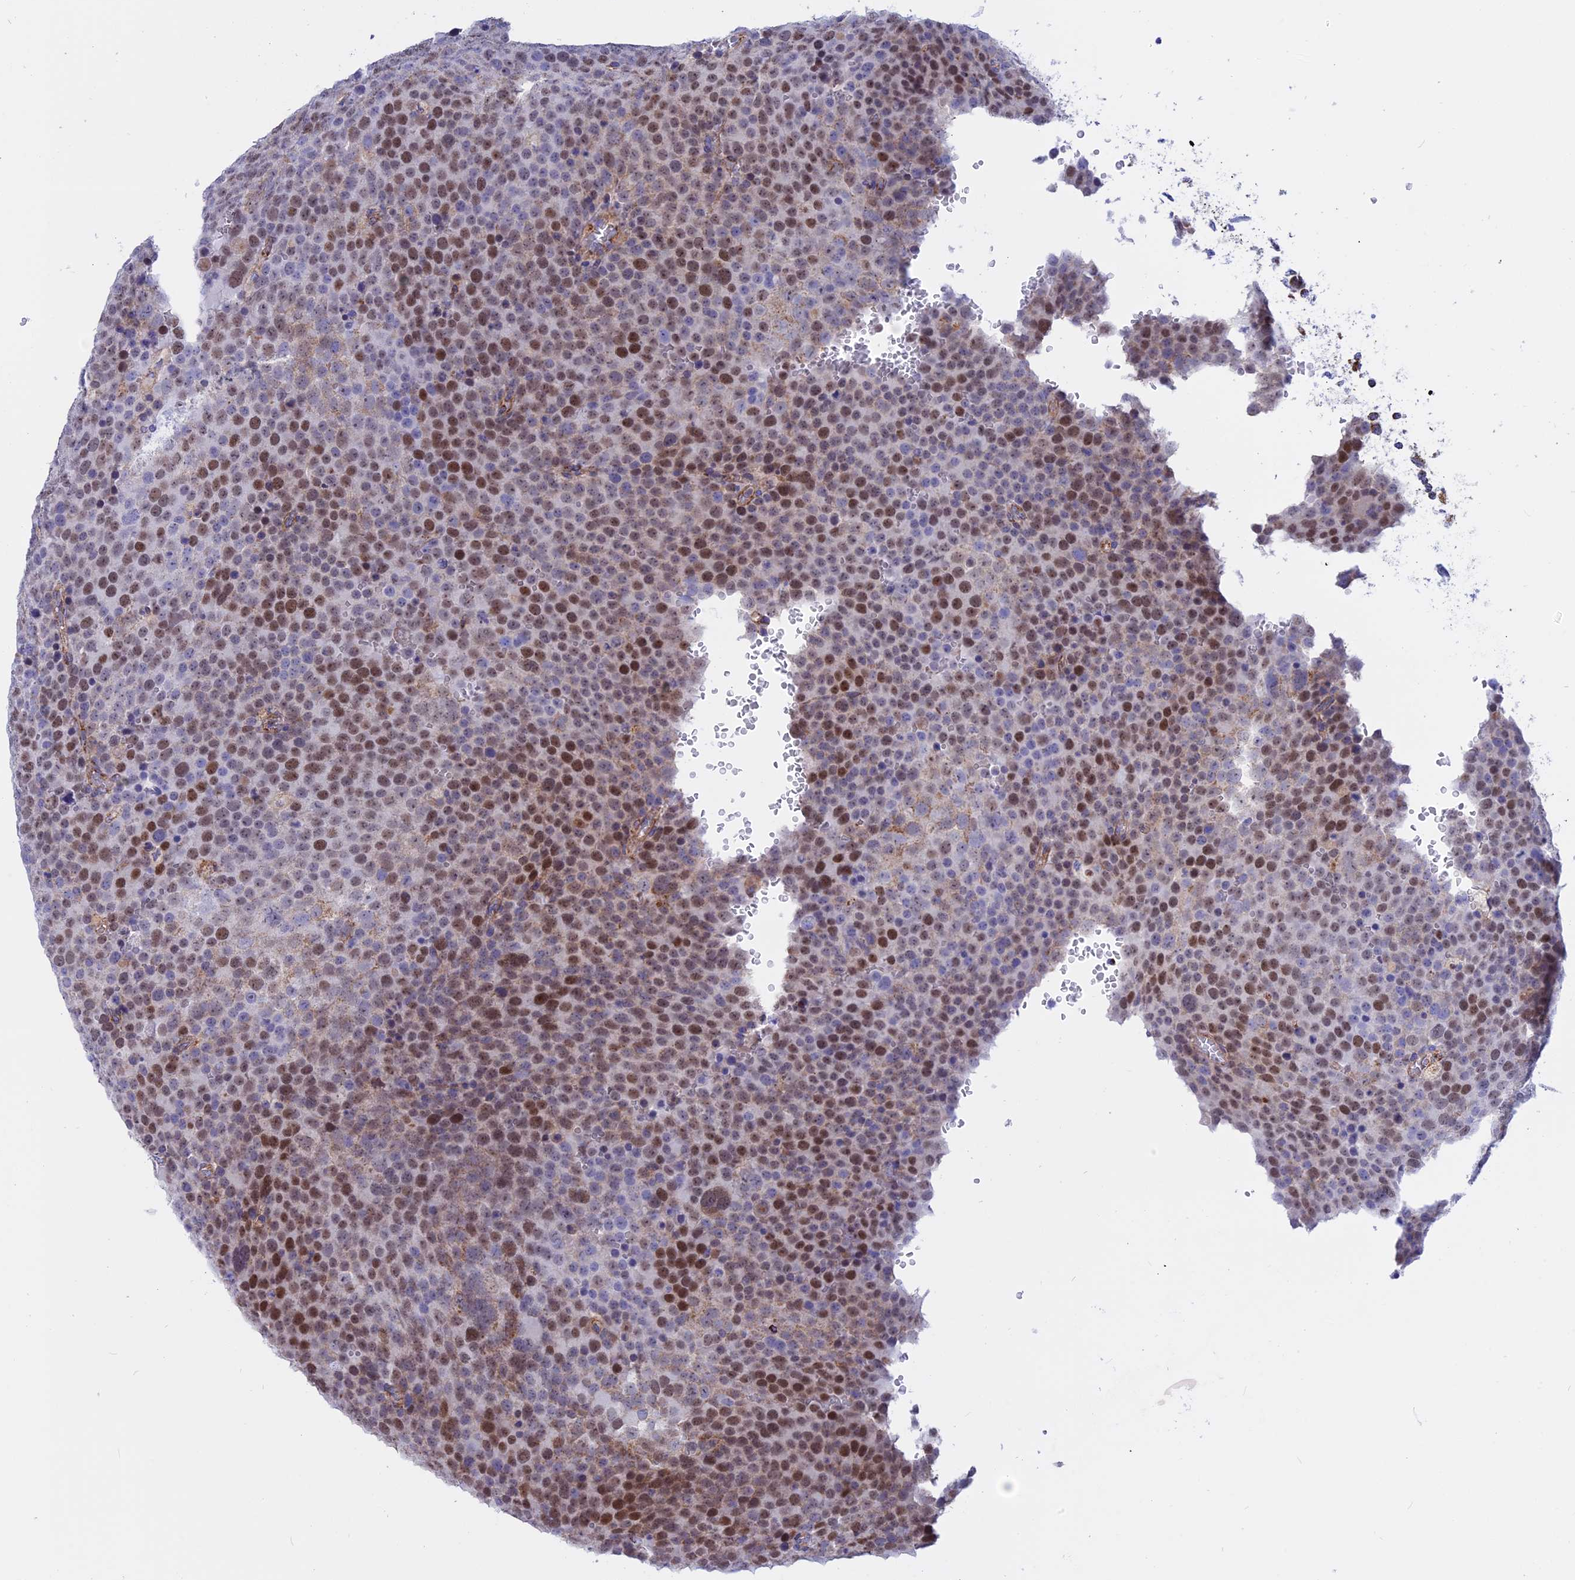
{"staining": {"intensity": "moderate", "quantity": "25%-75%", "location": "nuclear"}, "tissue": "testis cancer", "cell_type": "Tumor cells", "image_type": "cancer", "snomed": [{"axis": "morphology", "description": "Seminoma, NOS"}, {"axis": "topography", "description": "Testis"}], "caption": "Immunohistochemistry (IHC) photomicrograph of seminoma (testis) stained for a protein (brown), which displays medium levels of moderate nuclear expression in approximately 25%-75% of tumor cells.", "gene": "GCDH", "patient": {"sex": "male", "age": 71}}